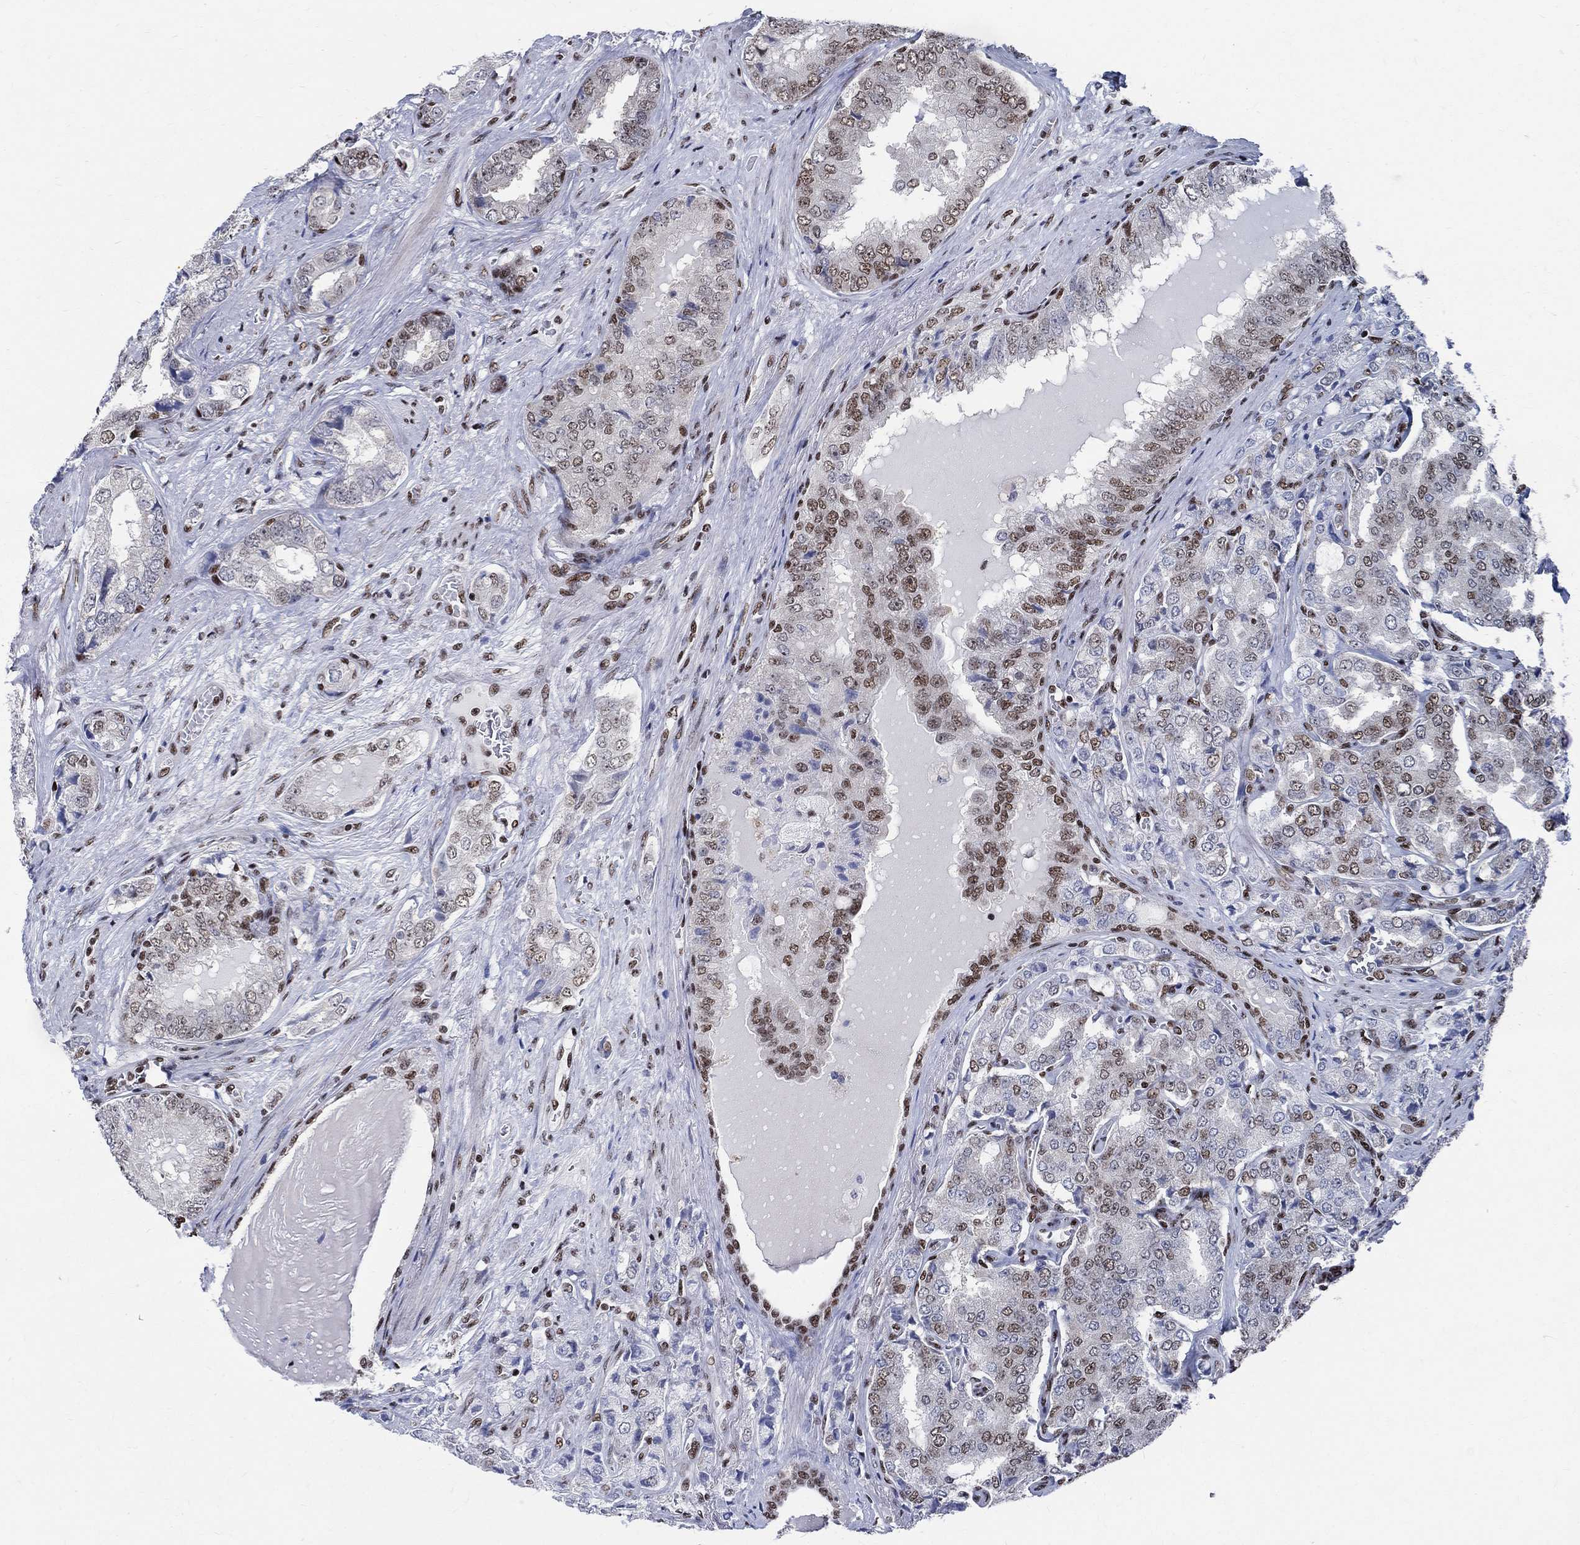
{"staining": {"intensity": "moderate", "quantity": "<25%", "location": "nuclear"}, "tissue": "prostate cancer", "cell_type": "Tumor cells", "image_type": "cancer", "snomed": [{"axis": "morphology", "description": "Adenocarcinoma, NOS"}, {"axis": "topography", "description": "Prostate"}], "caption": "Approximately <25% of tumor cells in prostate adenocarcinoma show moderate nuclear protein expression as visualized by brown immunohistochemical staining.", "gene": "FBXO16", "patient": {"sex": "male", "age": 65}}